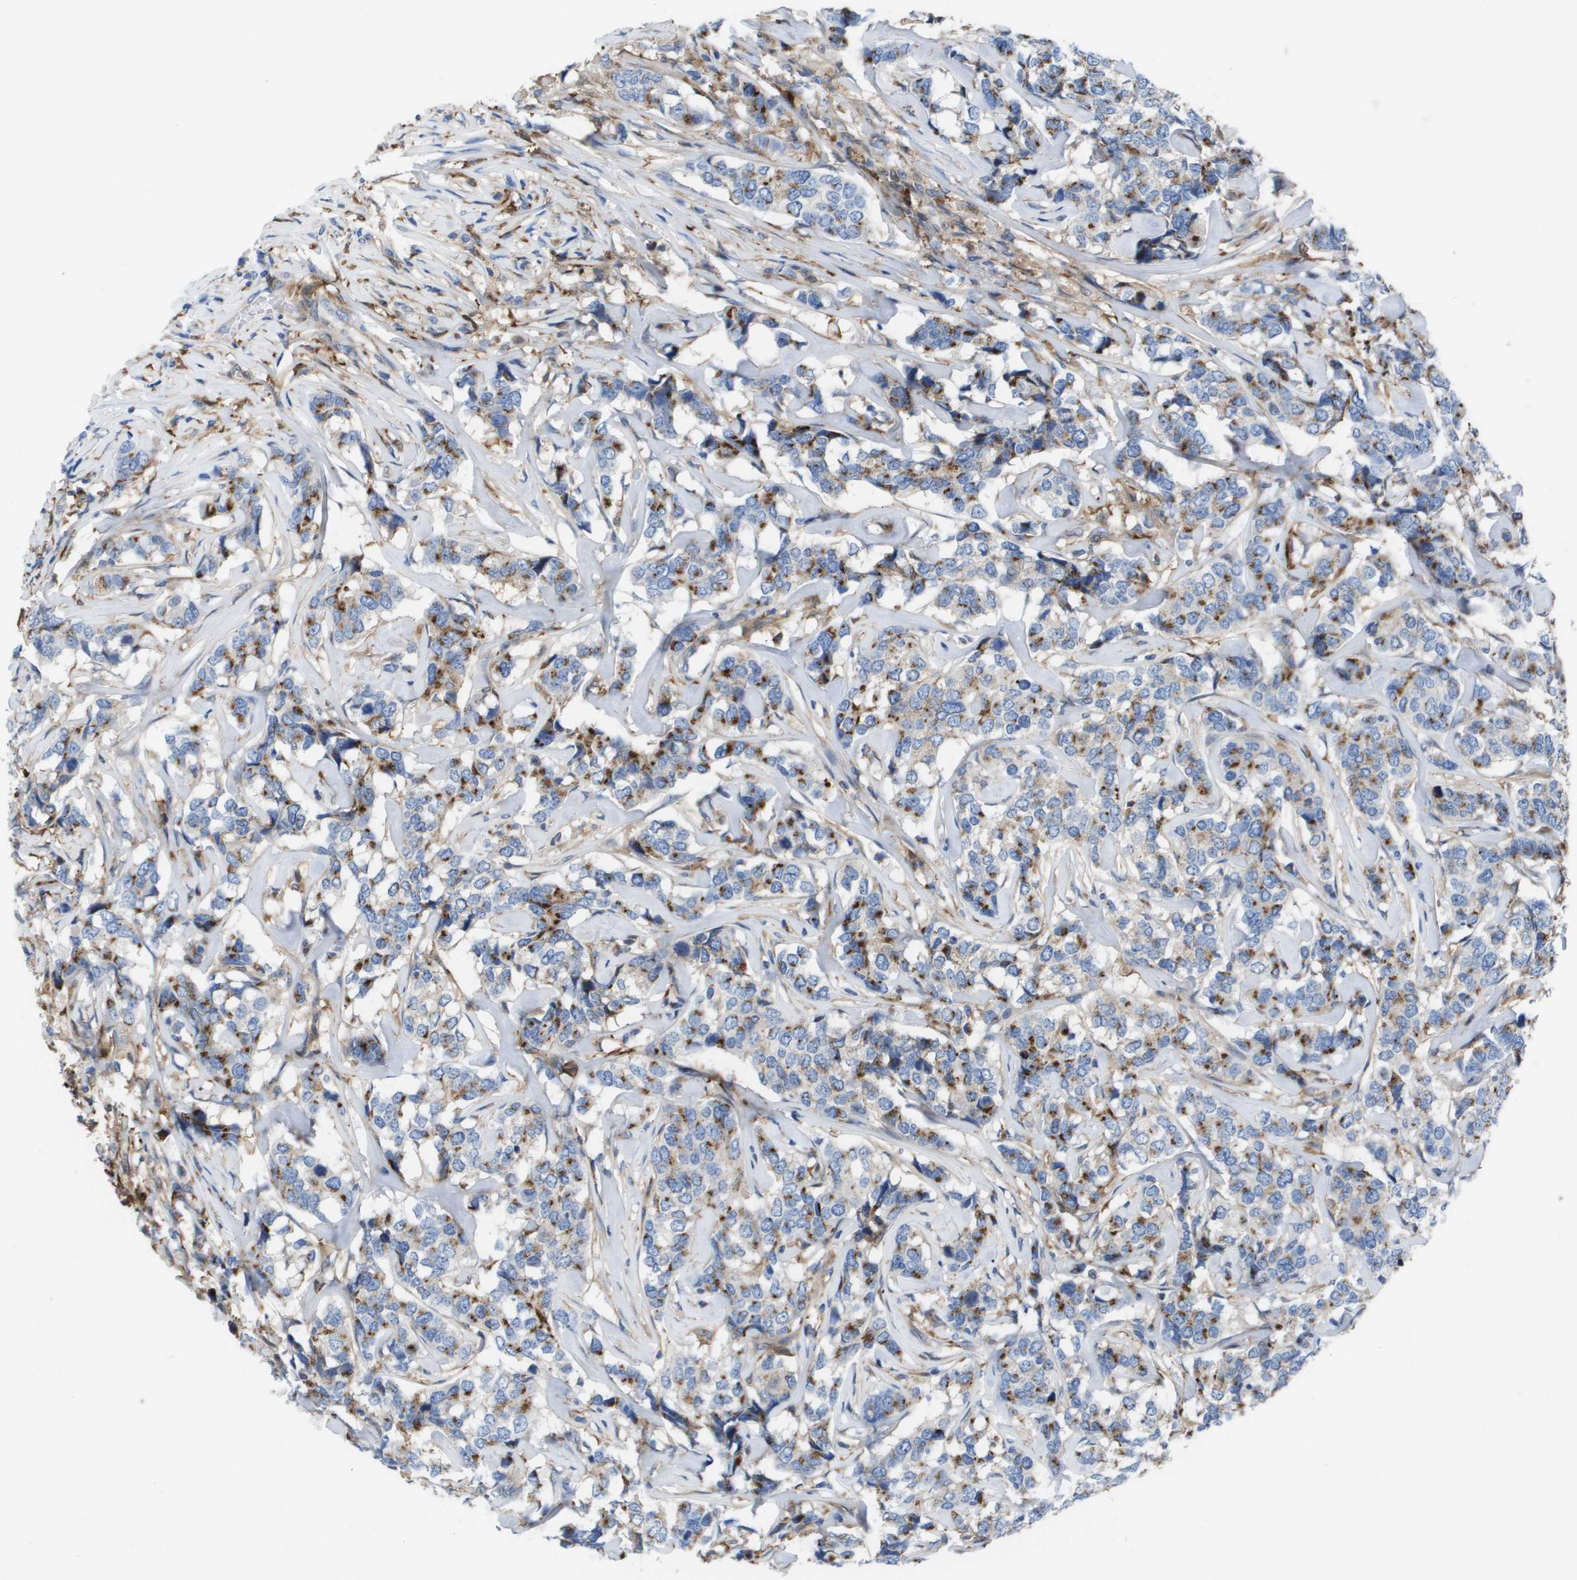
{"staining": {"intensity": "moderate", "quantity": ">75%", "location": "cytoplasmic/membranous"}, "tissue": "breast cancer", "cell_type": "Tumor cells", "image_type": "cancer", "snomed": [{"axis": "morphology", "description": "Lobular carcinoma"}, {"axis": "topography", "description": "Breast"}], "caption": "Tumor cells reveal moderate cytoplasmic/membranous positivity in approximately >75% of cells in lobular carcinoma (breast).", "gene": "SLC37A2", "patient": {"sex": "female", "age": 59}}